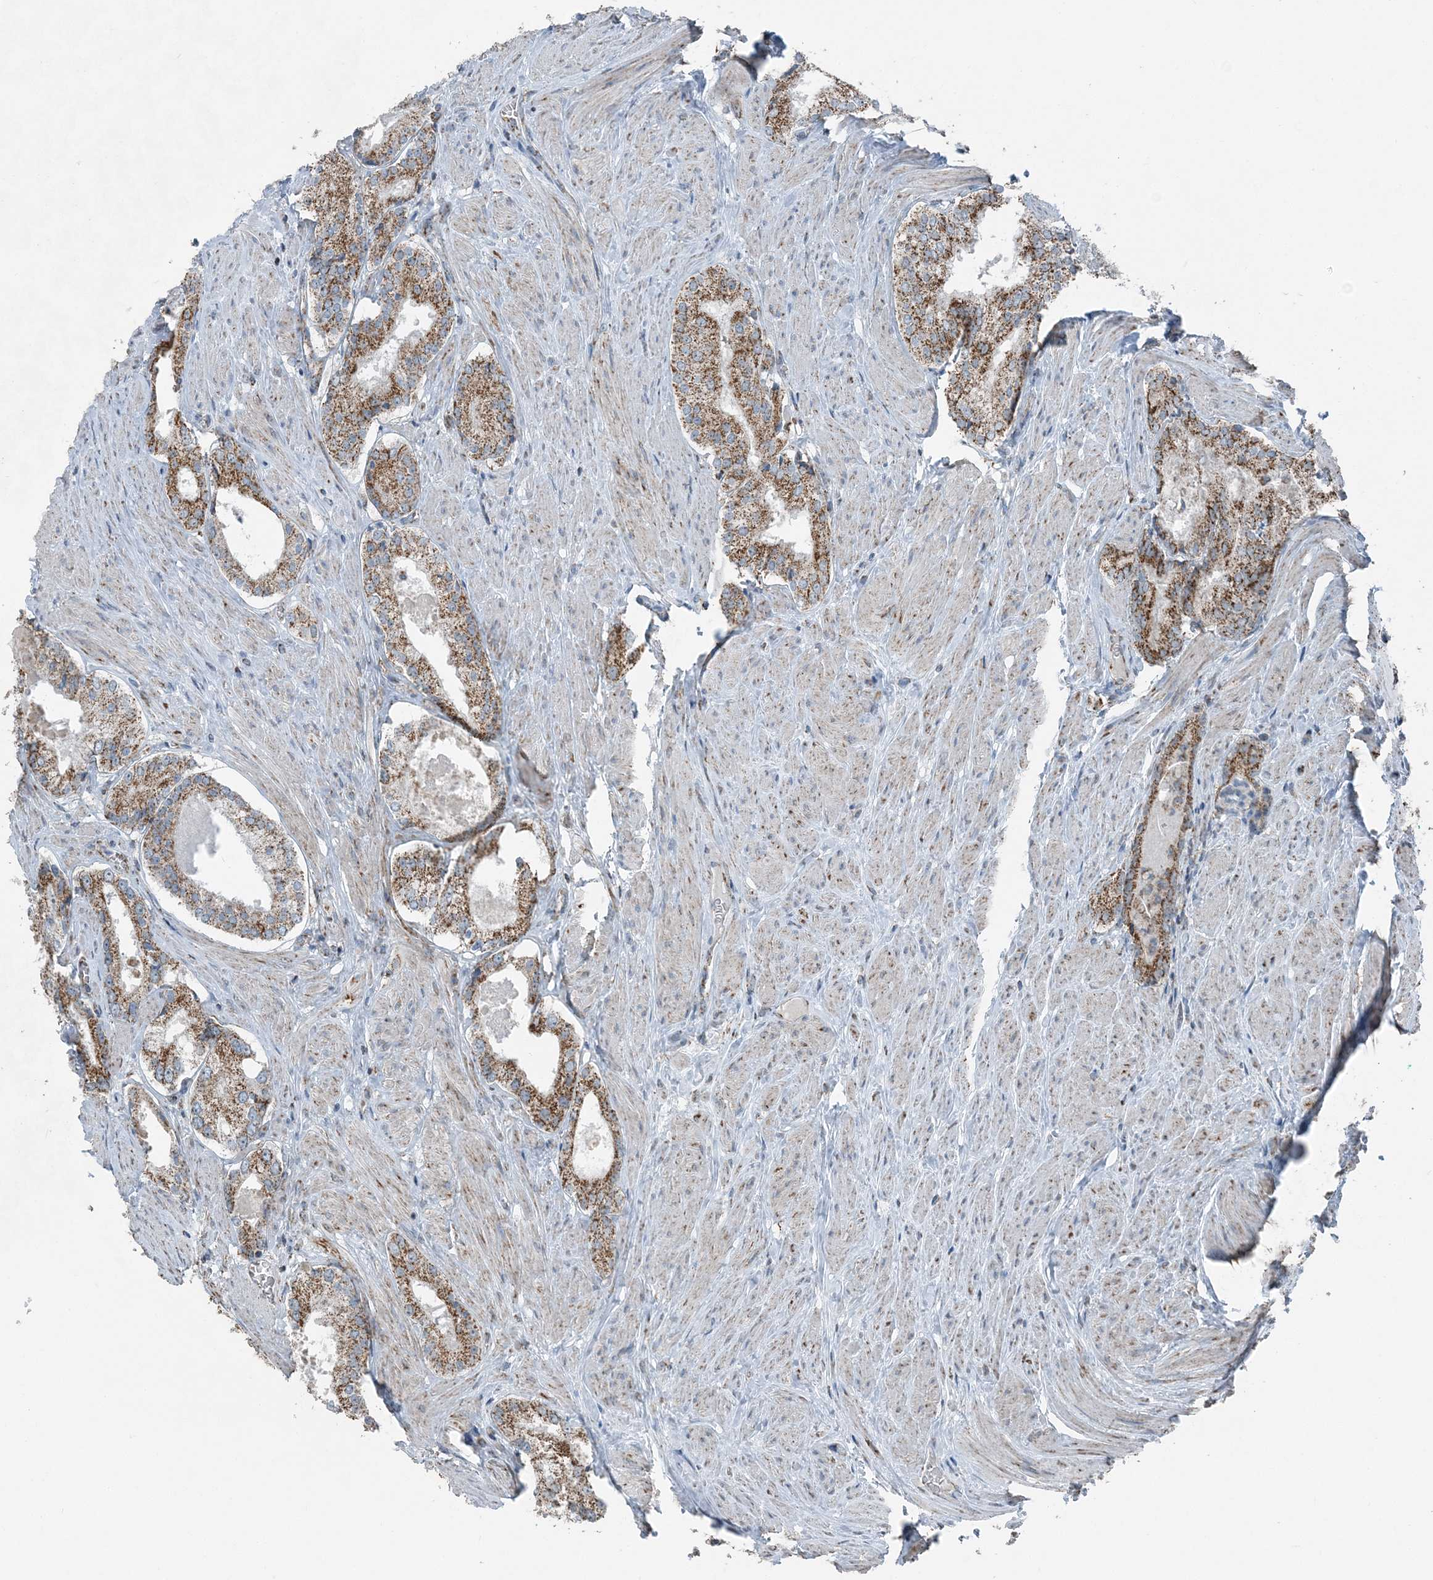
{"staining": {"intensity": "moderate", "quantity": "25%-75%", "location": "cytoplasmic/membranous"}, "tissue": "prostate cancer", "cell_type": "Tumor cells", "image_type": "cancer", "snomed": [{"axis": "morphology", "description": "Adenocarcinoma, Low grade"}, {"axis": "topography", "description": "Prostate"}], "caption": "A histopathology image of prostate cancer (adenocarcinoma (low-grade)) stained for a protein exhibits moderate cytoplasmic/membranous brown staining in tumor cells.", "gene": "SUCLG1", "patient": {"sex": "male", "age": 54}}